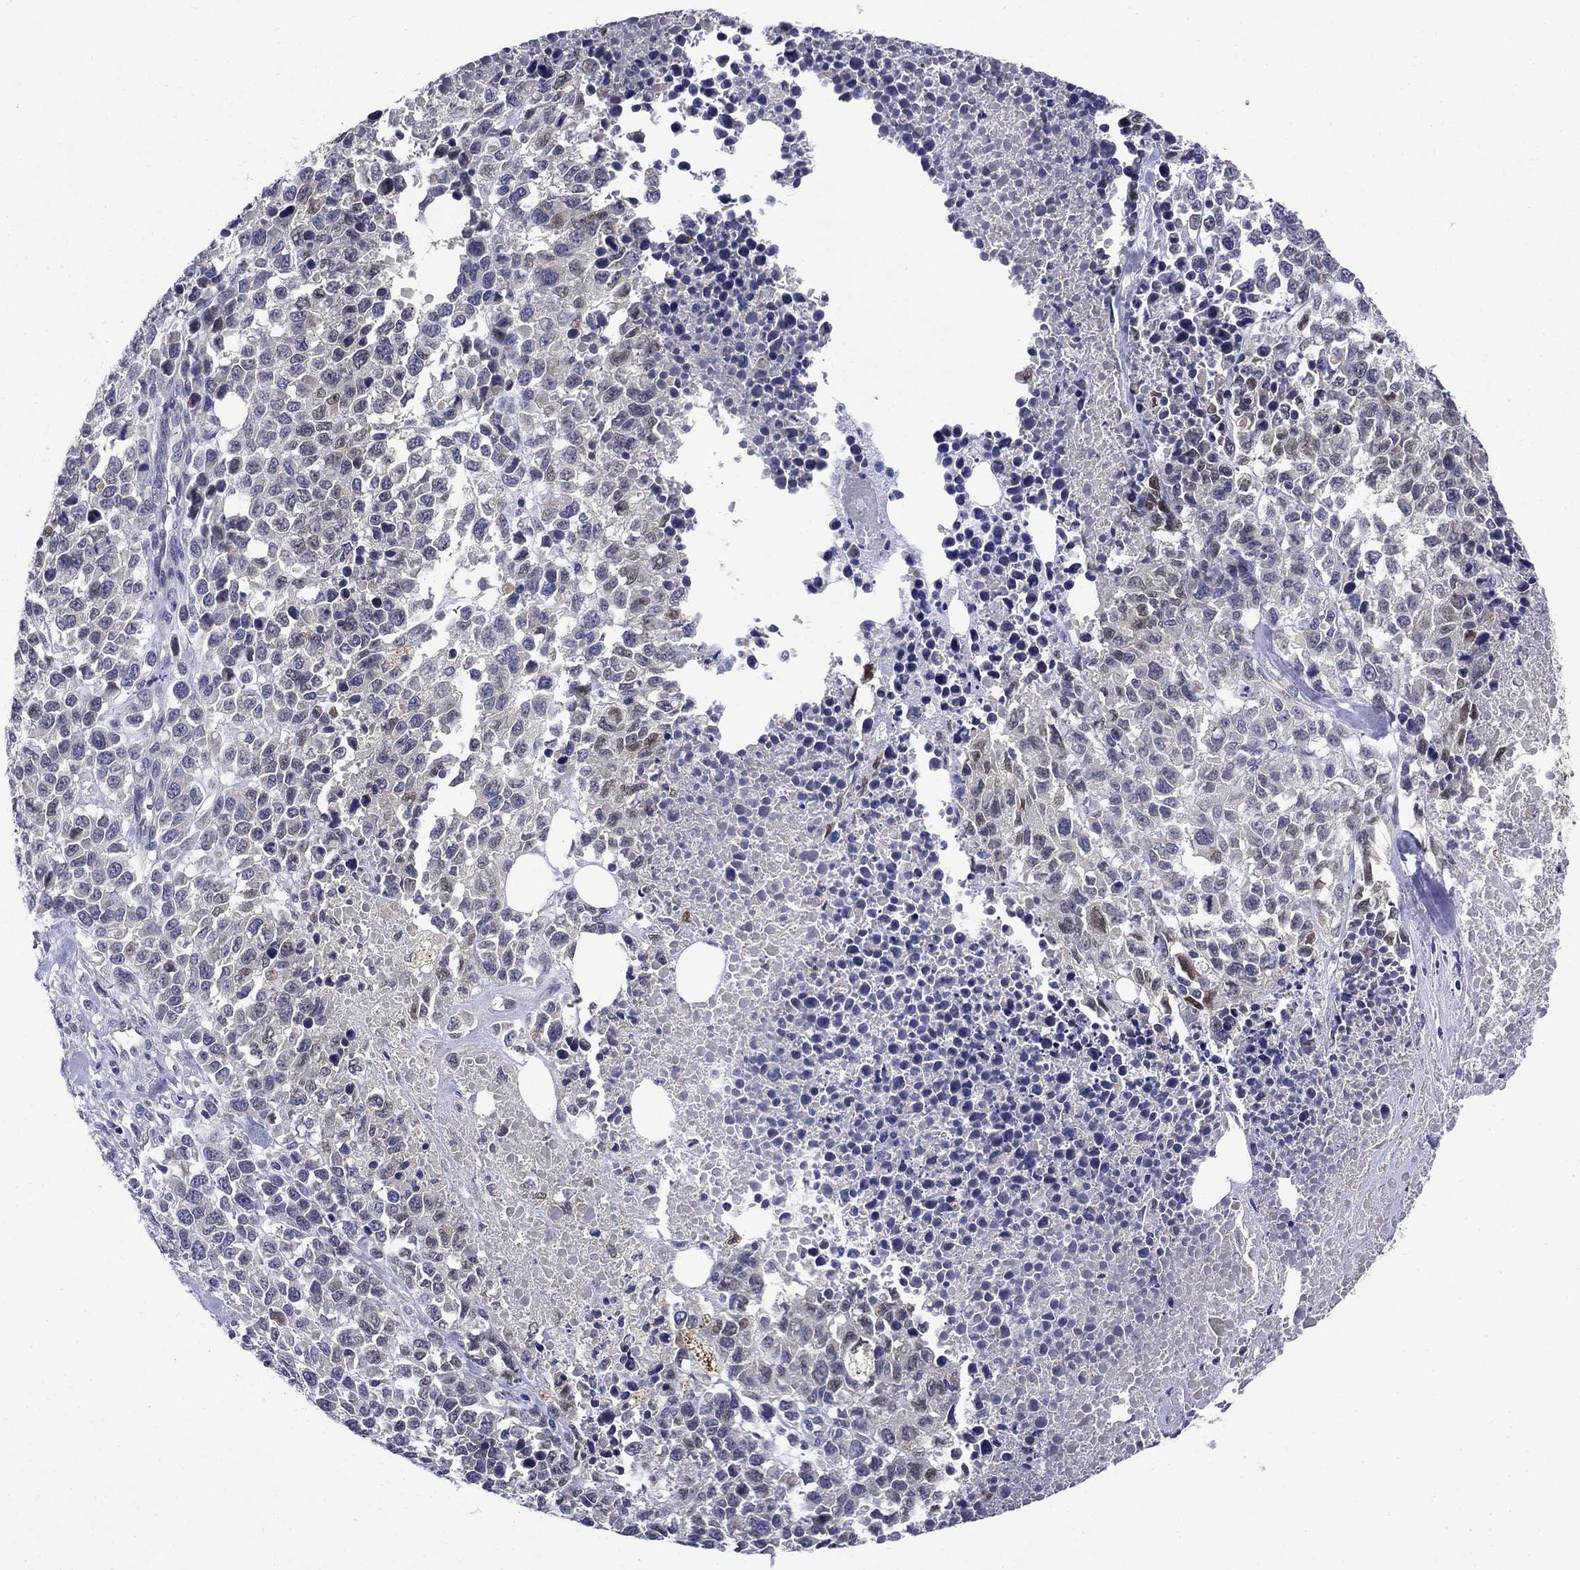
{"staining": {"intensity": "negative", "quantity": "none", "location": "none"}, "tissue": "melanoma", "cell_type": "Tumor cells", "image_type": "cancer", "snomed": [{"axis": "morphology", "description": "Malignant melanoma, Metastatic site"}, {"axis": "topography", "description": "Skin"}], "caption": "Immunohistochemistry (IHC) micrograph of malignant melanoma (metastatic site) stained for a protein (brown), which shows no expression in tumor cells.", "gene": "STAB2", "patient": {"sex": "male", "age": 84}}